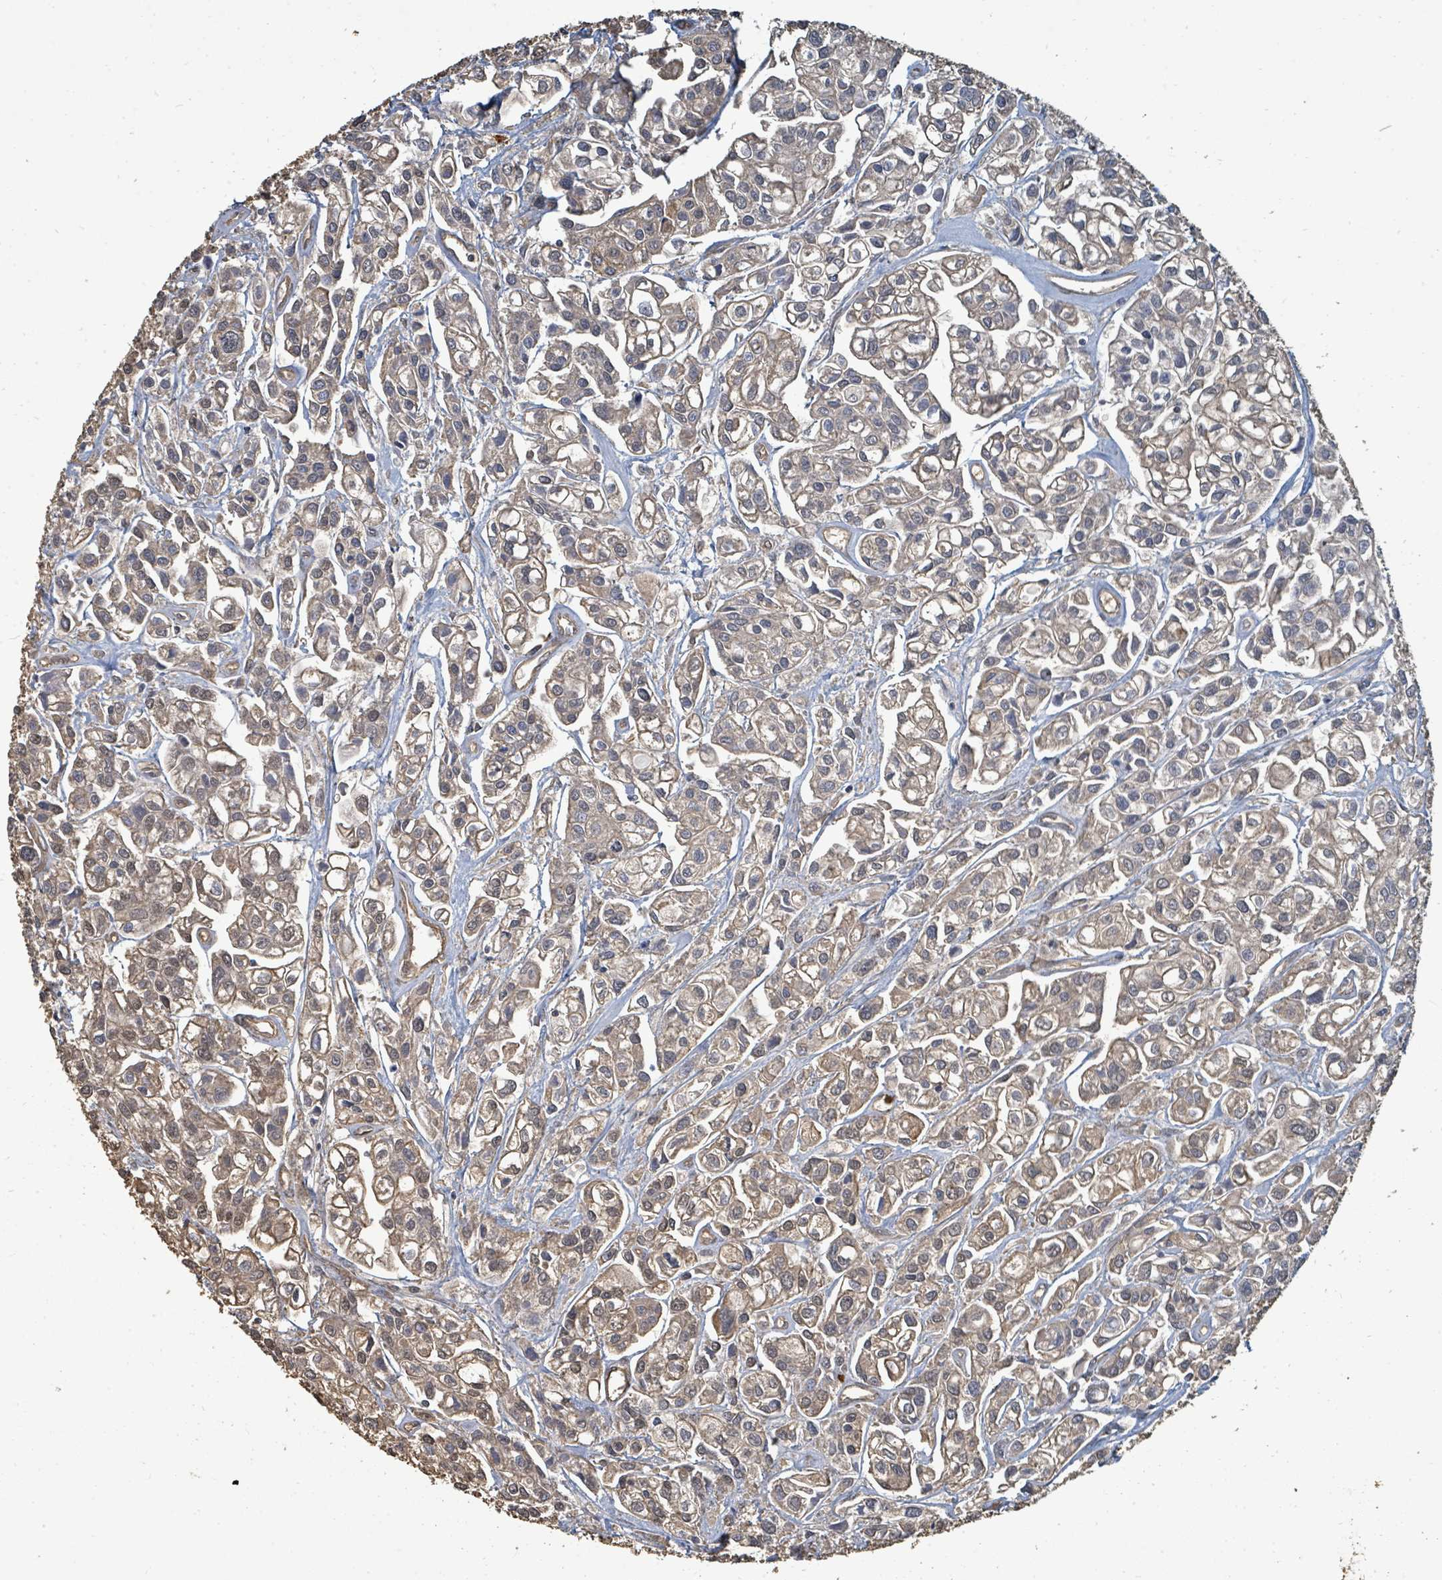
{"staining": {"intensity": "weak", "quantity": ">75%", "location": "cytoplasmic/membranous,nuclear"}, "tissue": "urothelial cancer", "cell_type": "Tumor cells", "image_type": "cancer", "snomed": [{"axis": "morphology", "description": "Urothelial carcinoma, High grade"}, {"axis": "topography", "description": "Urinary bladder"}], "caption": "High-grade urothelial carcinoma stained with immunohistochemistry exhibits weak cytoplasmic/membranous and nuclear staining in about >75% of tumor cells. Nuclei are stained in blue.", "gene": "C6orf52", "patient": {"sex": "male", "age": 67}}